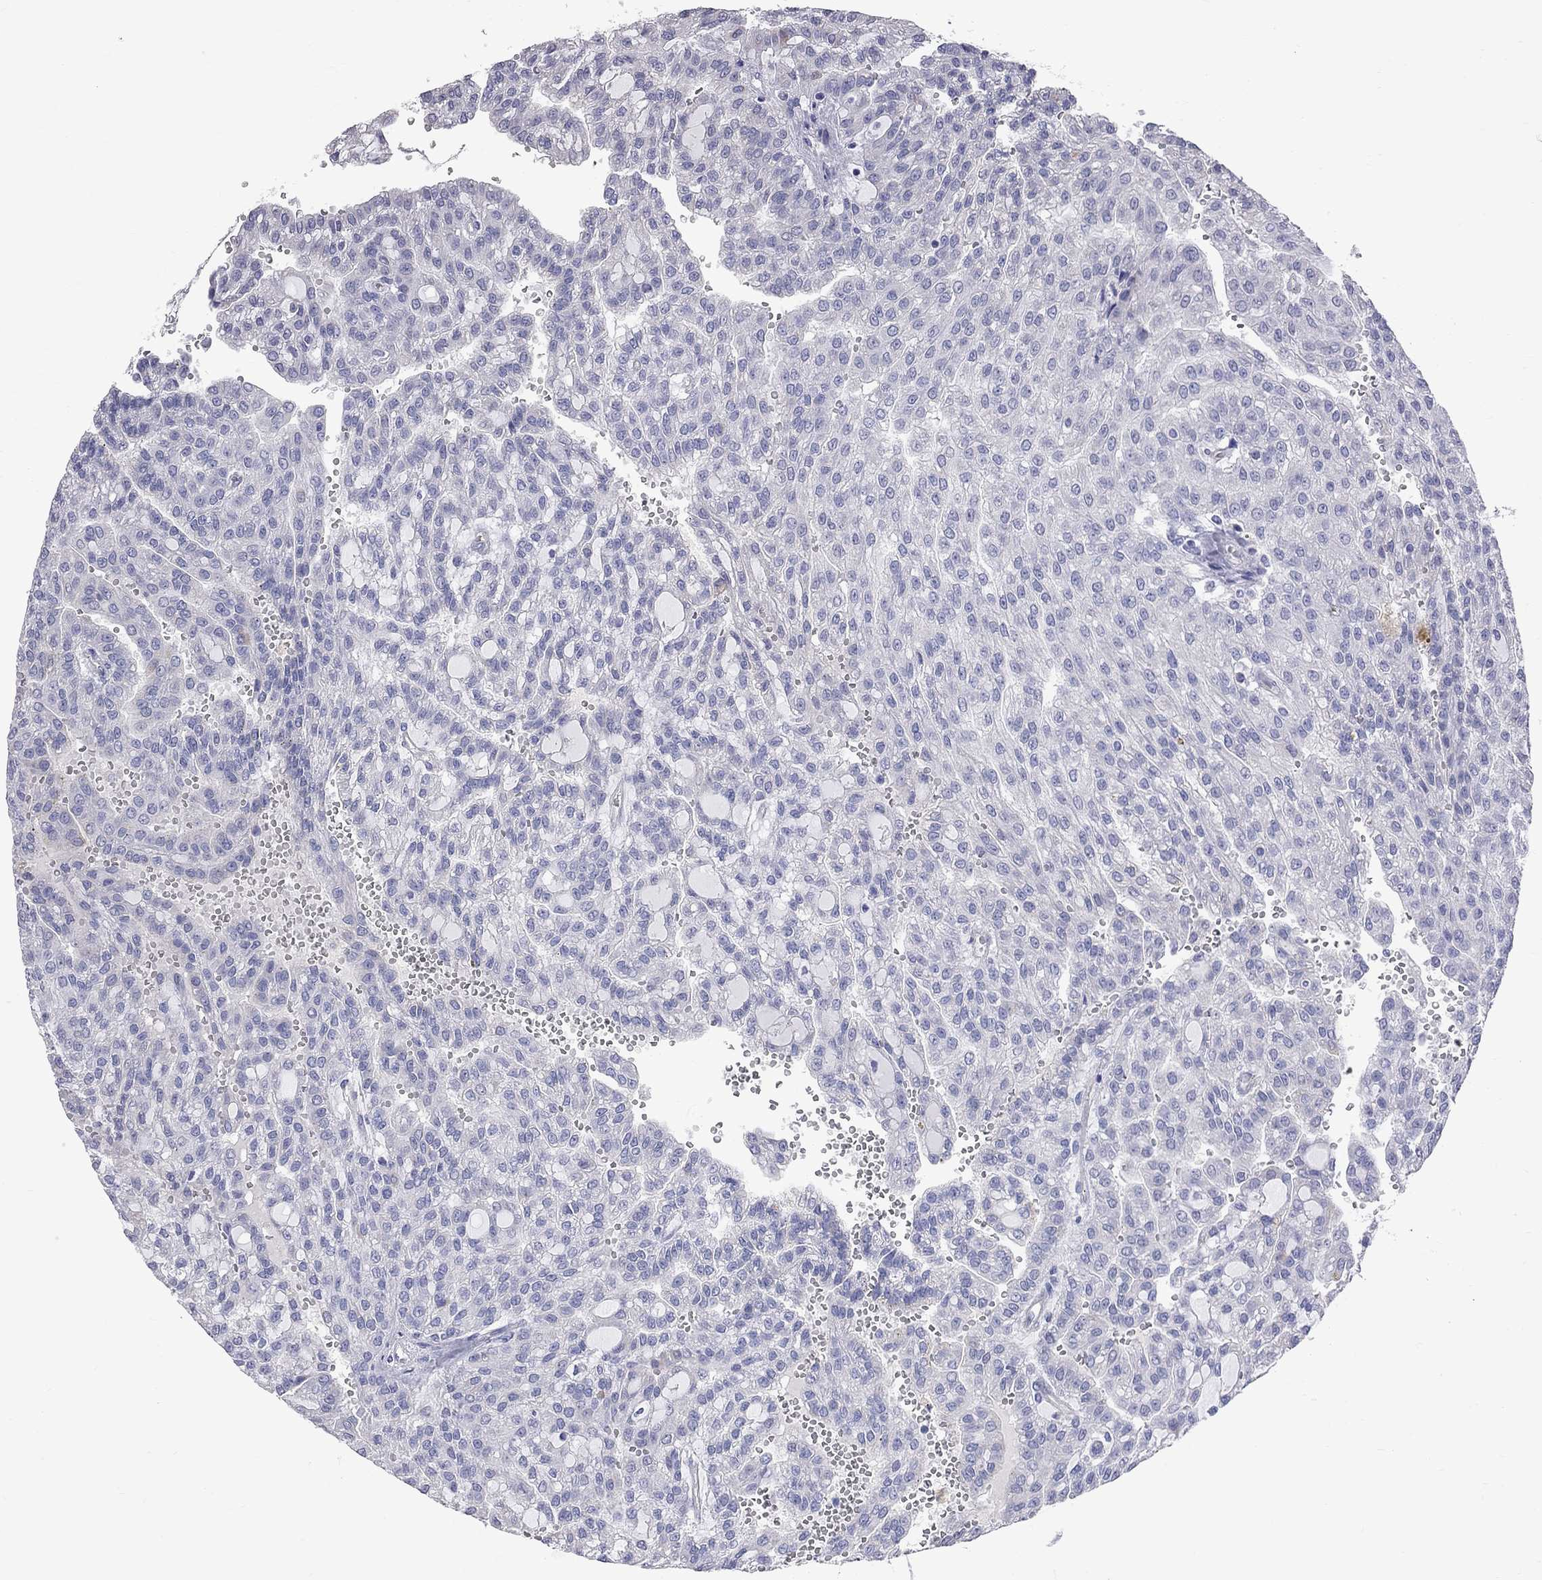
{"staining": {"intensity": "negative", "quantity": "none", "location": "none"}, "tissue": "renal cancer", "cell_type": "Tumor cells", "image_type": "cancer", "snomed": [{"axis": "morphology", "description": "Adenocarcinoma, NOS"}, {"axis": "topography", "description": "Kidney"}], "caption": "High magnification brightfield microscopy of renal adenocarcinoma stained with DAB (brown) and counterstained with hematoxylin (blue): tumor cells show no significant expression. The staining is performed using DAB brown chromogen with nuclei counter-stained in using hematoxylin.", "gene": "KCND2", "patient": {"sex": "male", "age": 63}}